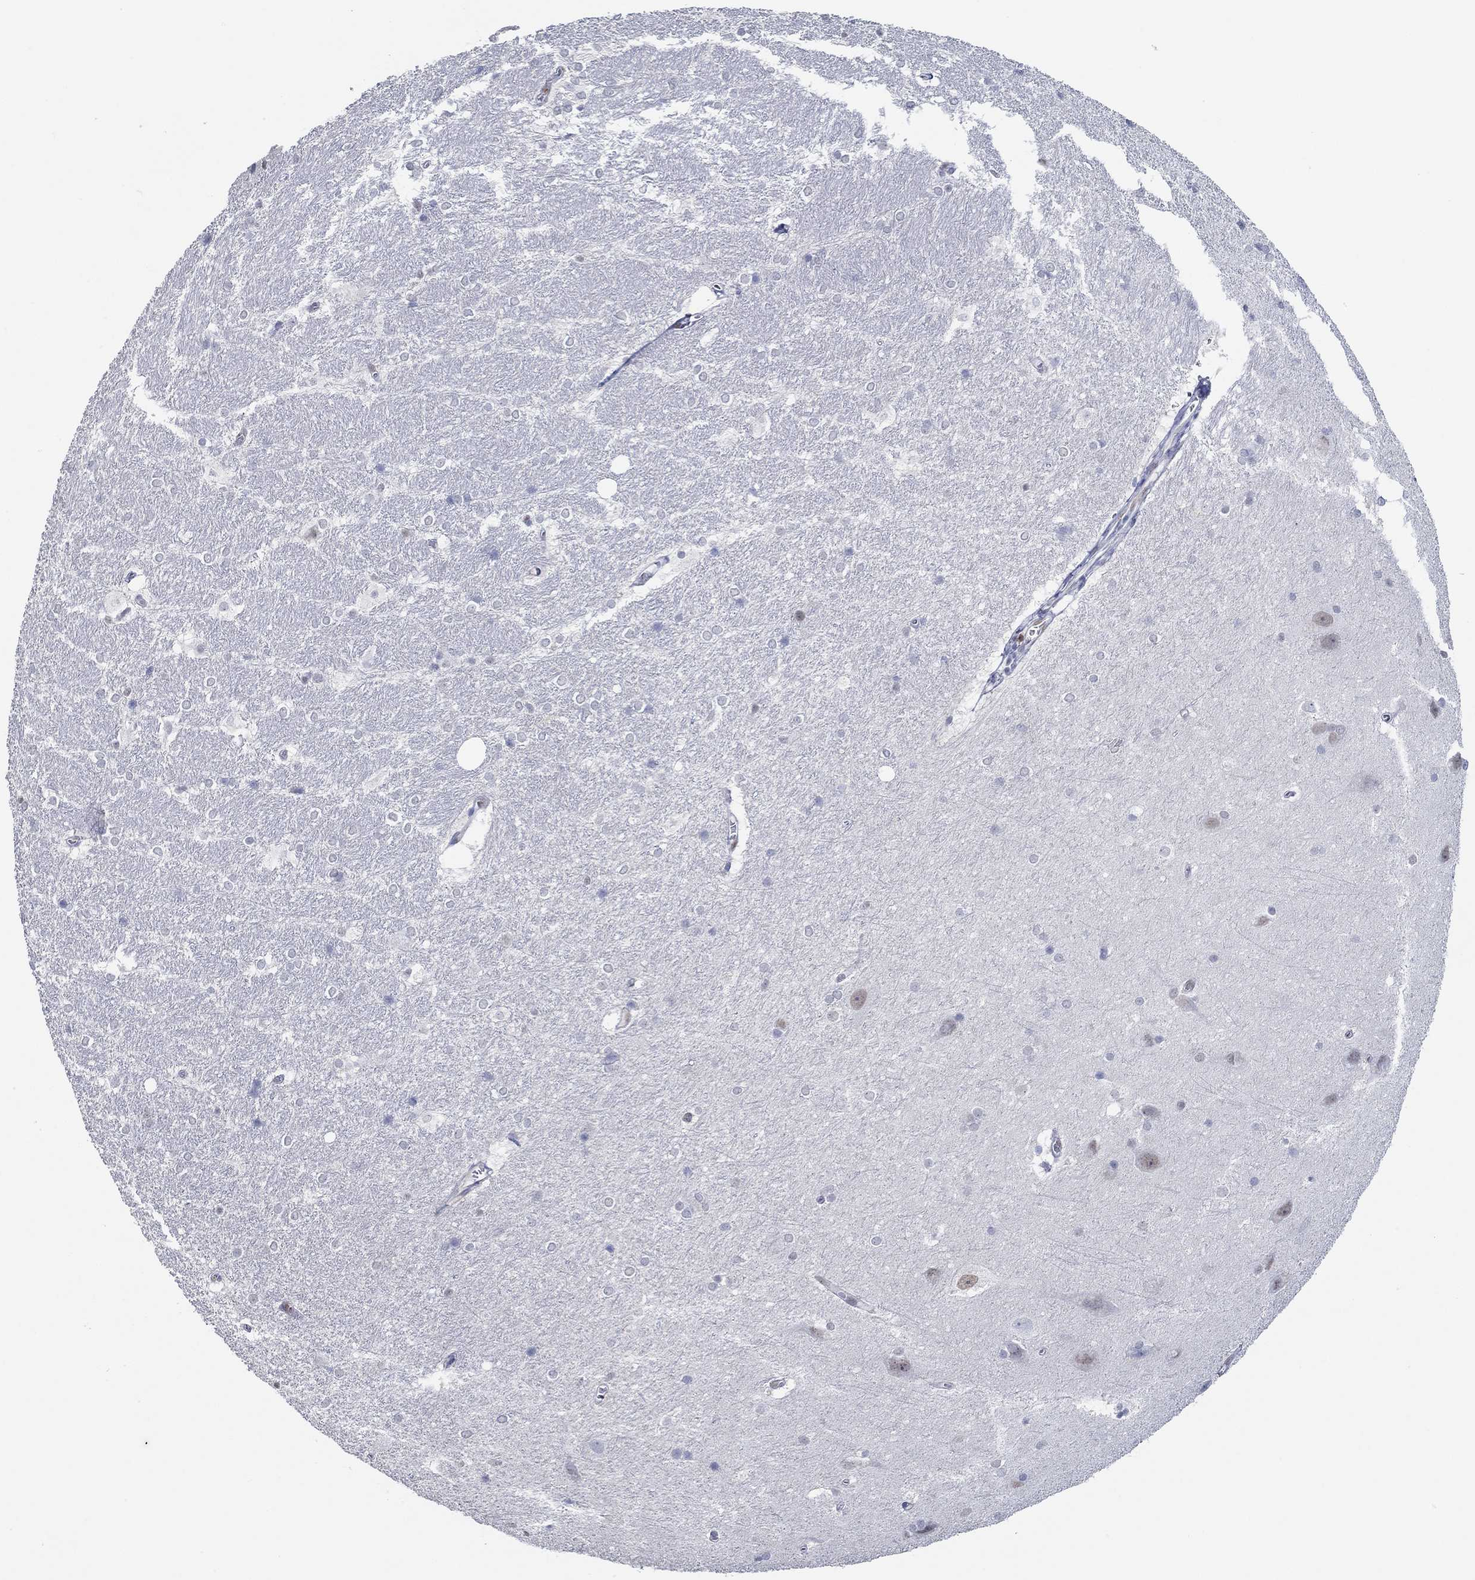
{"staining": {"intensity": "negative", "quantity": "none", "location": "none"}, "tissue": "hippocampus", "cell_type": "Glial cells", "image_type": "normal", "snomed": [{"axis": "morphology", "description": "Normal tissue, NOS"}, {"axis": "topography", "description": "Cerebral cortex"}, {"axis": "topography", "description": "Hippocampus"}], "caption": "High magnification brightfield microscopy of normal hippocampus stained with DAB (3,3'-diaminobenzidine) (brown) and counterstained with hematoxylin (blue): glial cells show no significant positivity.", "gene": "GATA2", "patient": {"sex": "female", "age": 19}}